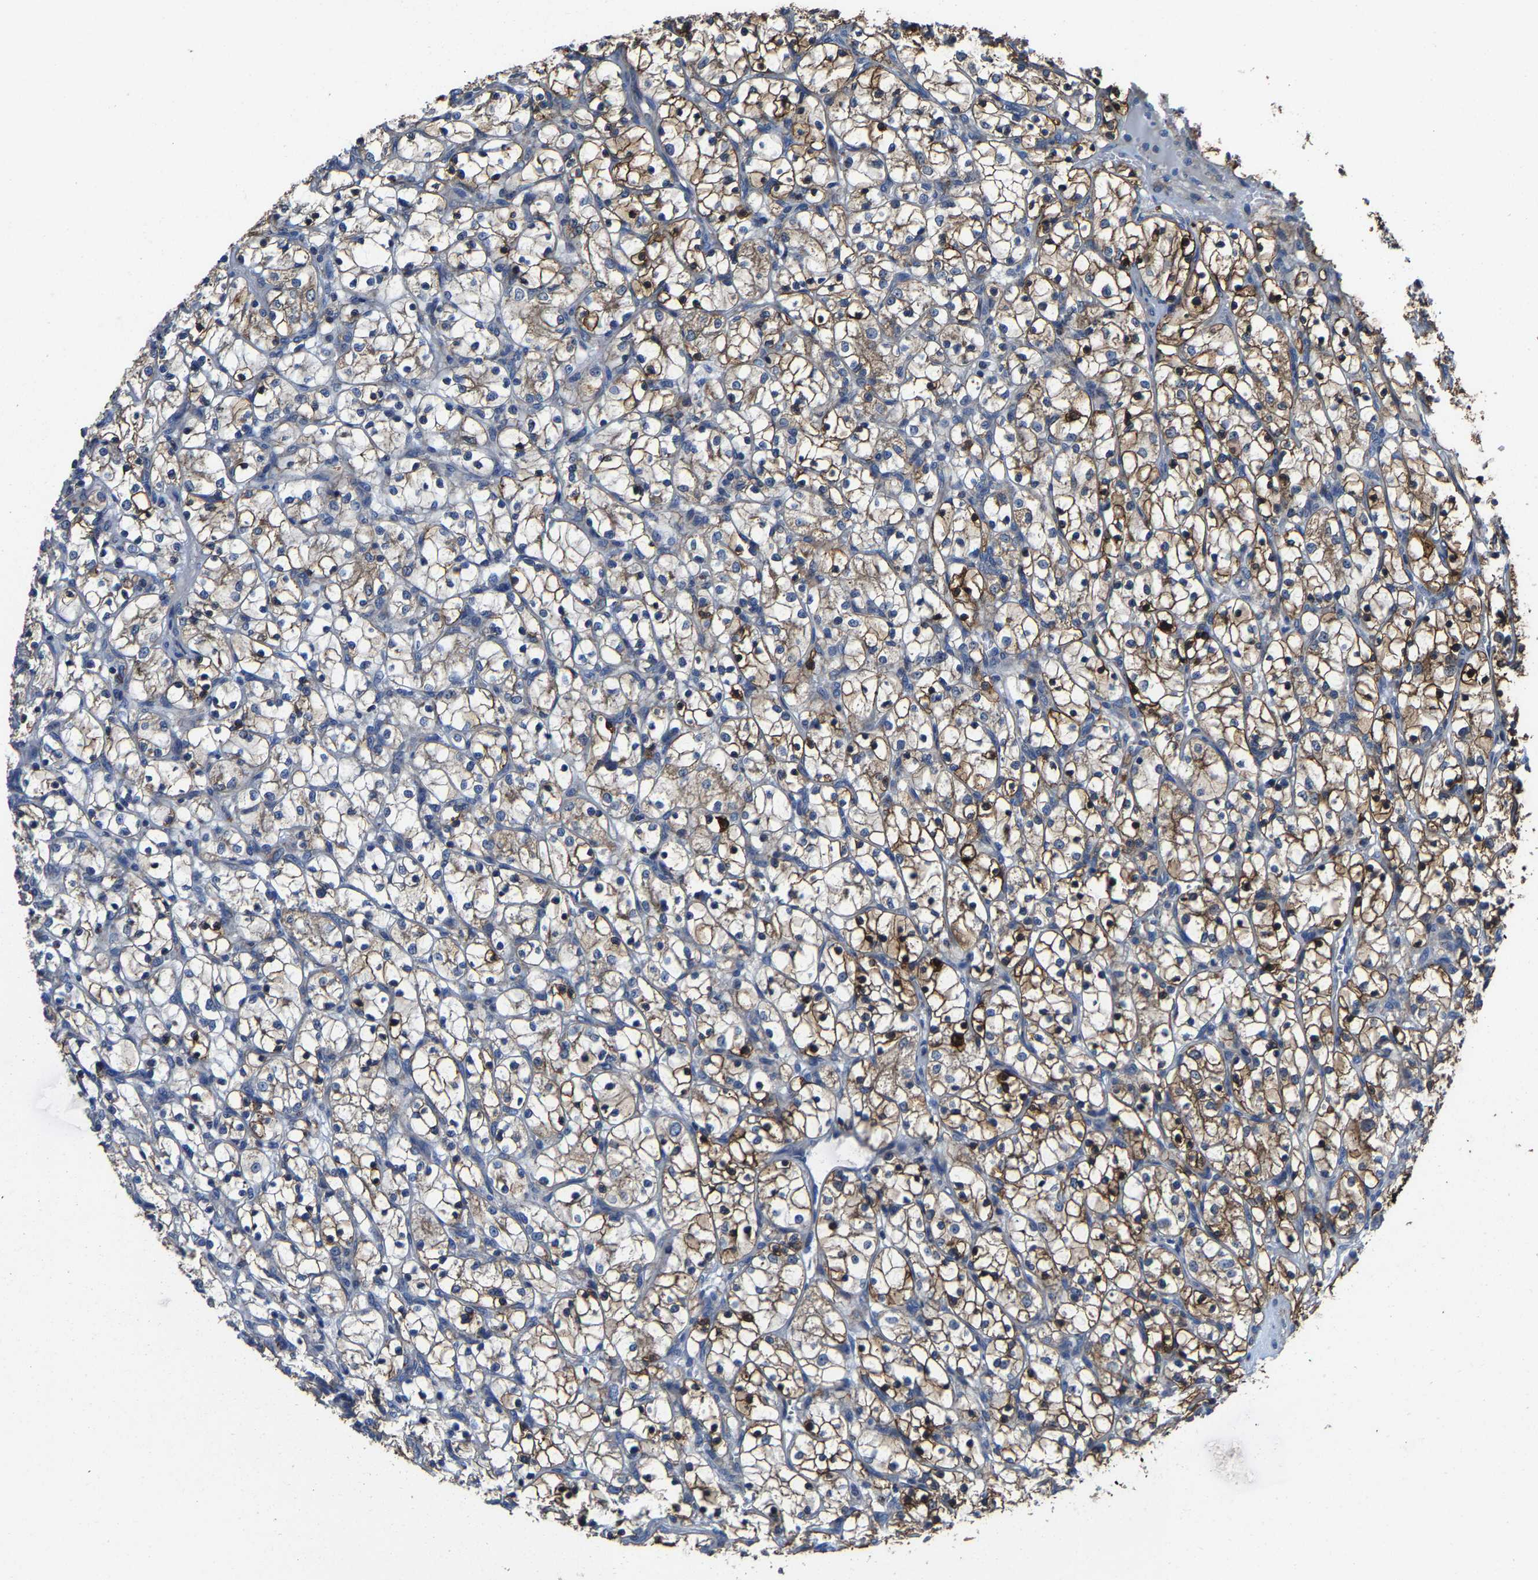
{"staining": {"intensity": "strong", "quantity": "25%-75%", "location": "cytoplasmic/membranous"}, "tissue": "renal cancer", "cell_type": "Tumor cells", "image_type": "cancer", "snomed": [{"axis": "morphology", "description": "Adenocarcinoma, NOS"}, {"axis": "topography", "description": "Kidney"}], "caption": "Tumor cells exhibit high levels of strong cytoplasmic/membranous positivity in about 25%-75% of cells in renal cancer (adenocarcinoma).", "gene": "AGK", "patient": {"sex": "female", "age": 69}}